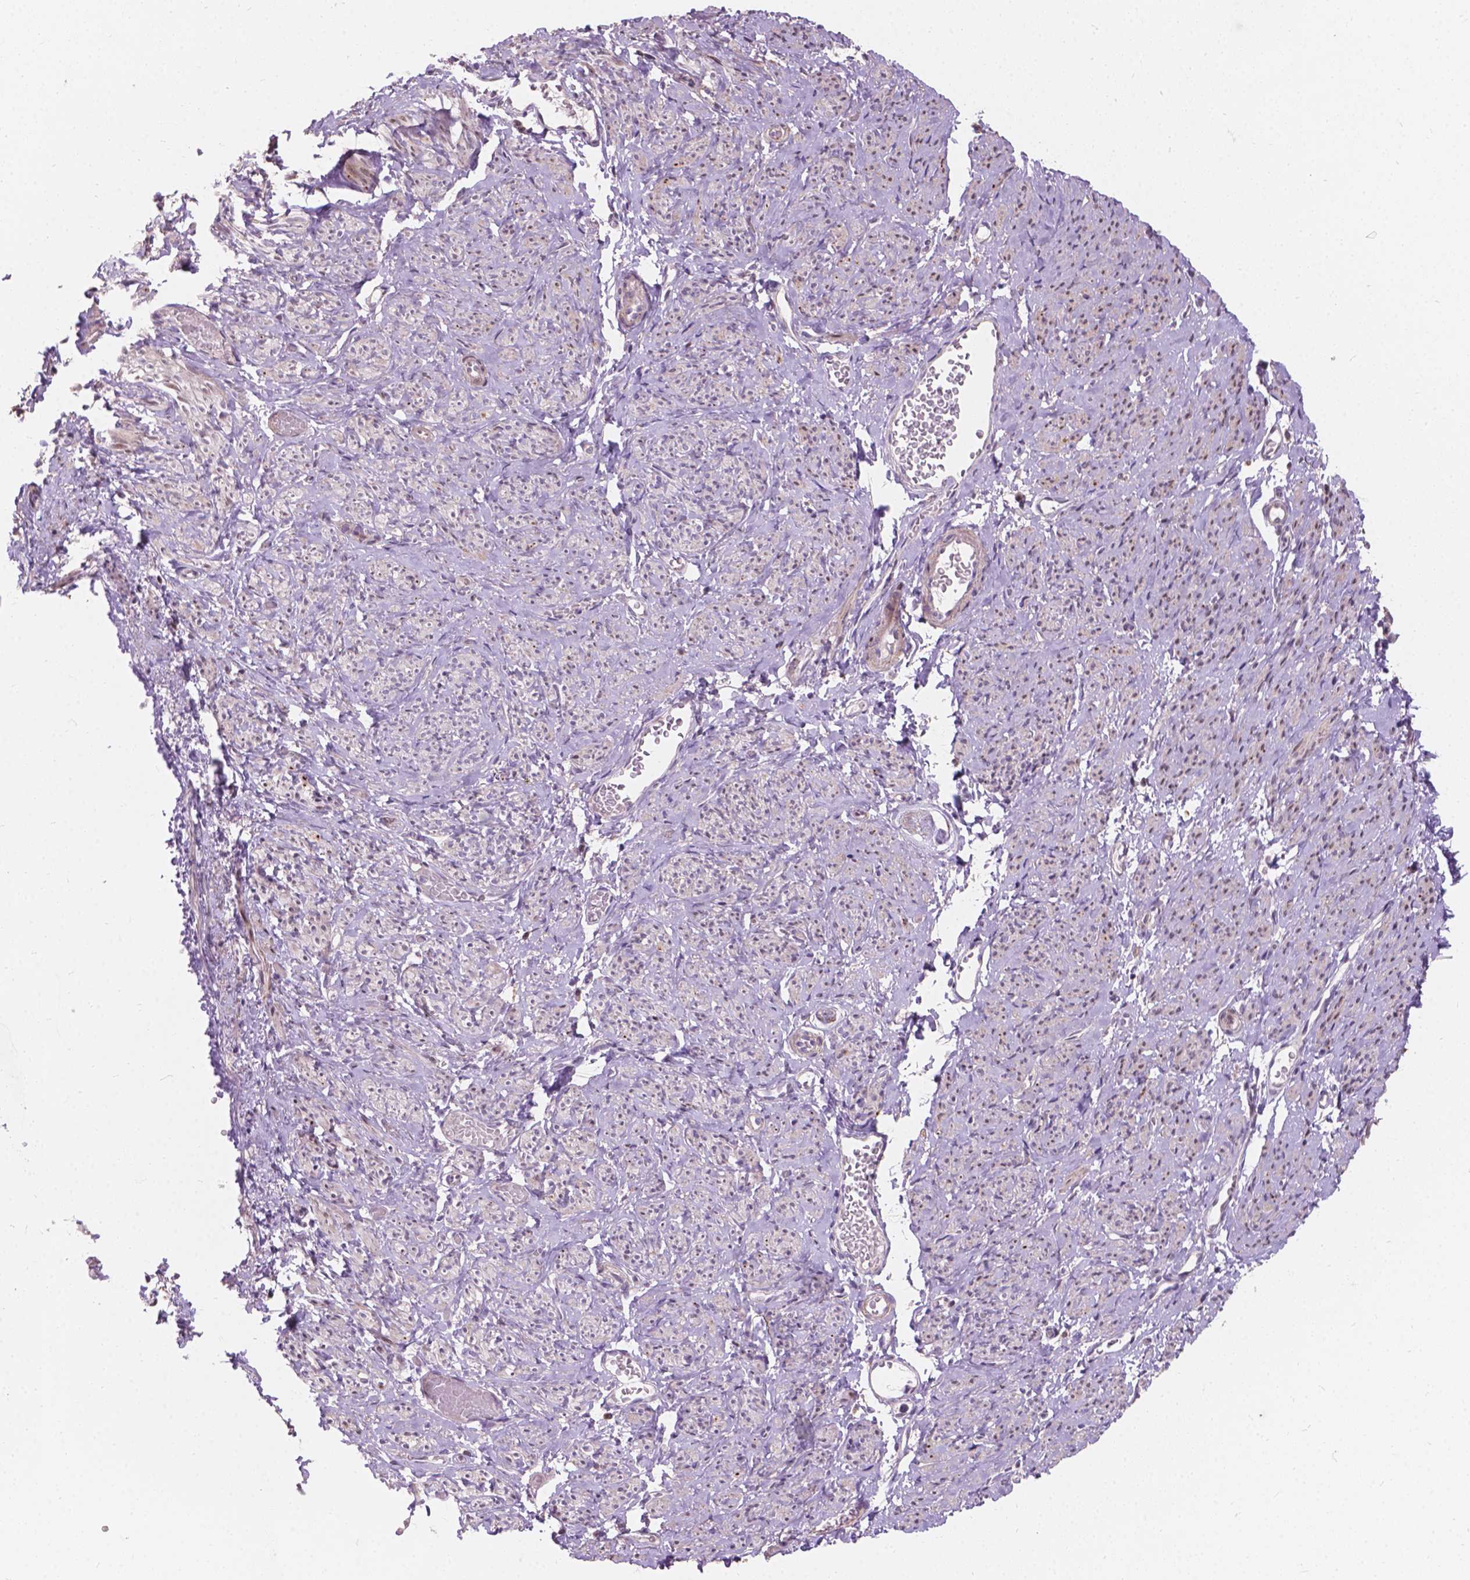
{"staining": {"intensity": "weak", "quantity": ">75%", "location": "cytoplasmic/membranous"}, "tissue": "smooth muscle", "cell_type": "Smooth muscle cells", "image_type": "normal", "snomed": [{"axis": "morphology", "description": "Normal tissue, NOS"}, {"axis": "topography", "description": "Smooth muscle"}], "caption": "Normal smooth muscle displays weak cytoplasmic/membranous staining in approximately >75% of smooth muscle cells, visualized by immunohistochemistry.", "gene": "MYH14", "patient": {"sex": "female", "age": 65}}